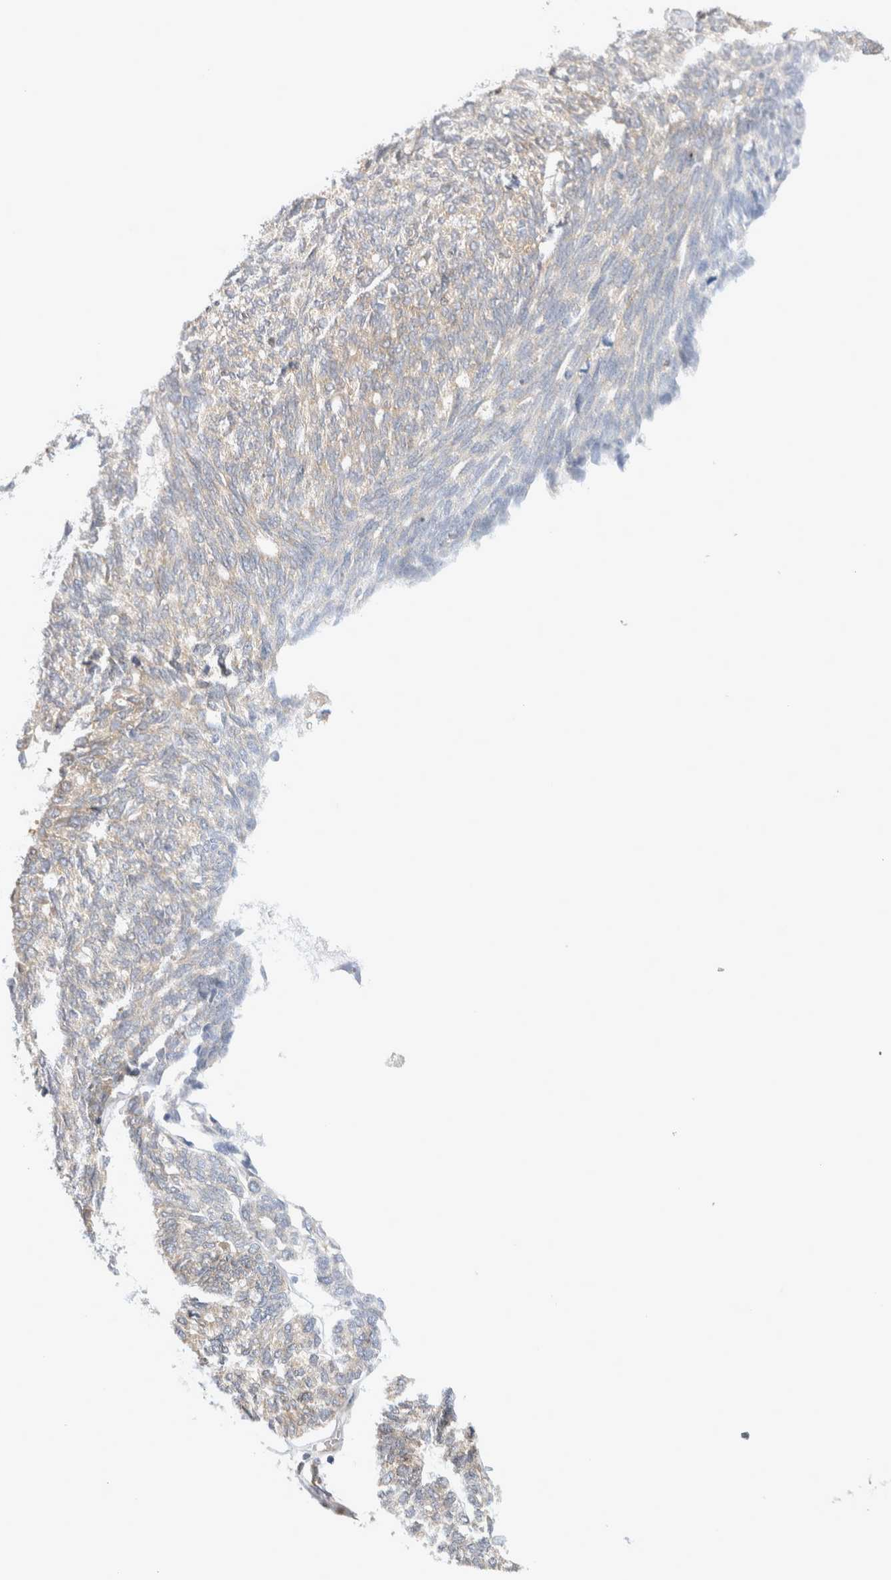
{"staining": {"intensity": "moderate", "quantity": "<25%", "location": "cytoplasmic/membranous"}, "tissue": "ovarian cancer", "cell_type": "Tumor cells", "image_type": "cancer", "snomed": [{"axis": "morphology", "description": "Cystadenocarcinoma, serous, NOS"}, {"axis": "topography", "description": "Ovary"}], "caption": "Brown immunohistochemical staining in human ovarian serous cystadenocarcinoma reveals moderate cytoplasmic/membranous expression in approximately <25% of tumor cells. (IHC, brightfield microscopy, high magnification).", "gene": "RPN2", "patient": {"sex": "female", "age": 79}}